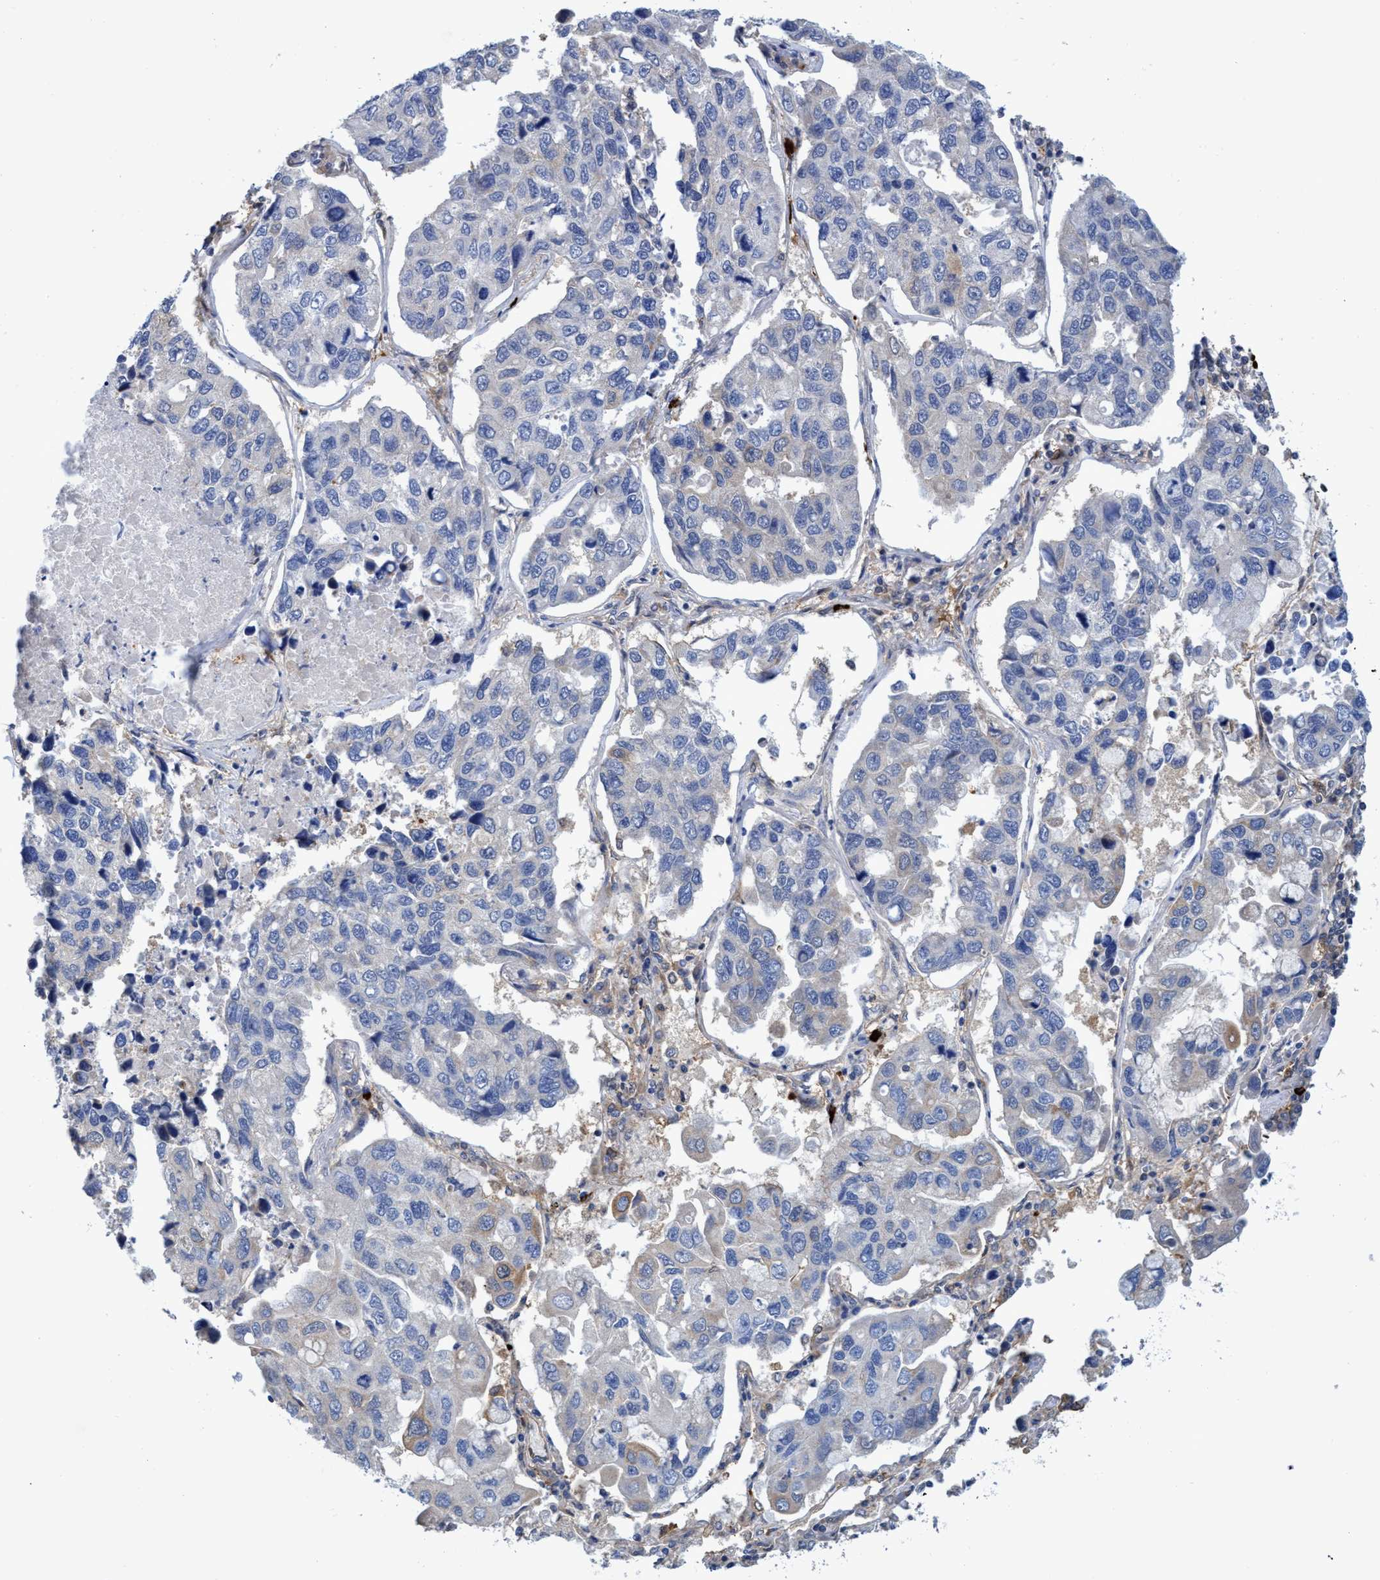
{"staining": {"intensity": "negative", "quantity": "none", "location": "none"}, "tissue": "lung cancer", "cell_type": "Tumor cells", "image_type": "cancer", "snomed": [{"axis": "morphology", "description": "Adenocarcinoma, NOS"}, {"axis": "topography", "description": "Lung"}], "caption": "Protein analysis of lung cancer shows no significant expression in tumor cells.", "gene": "PNPO", "patient": {"sex": "male", "age": 64}}